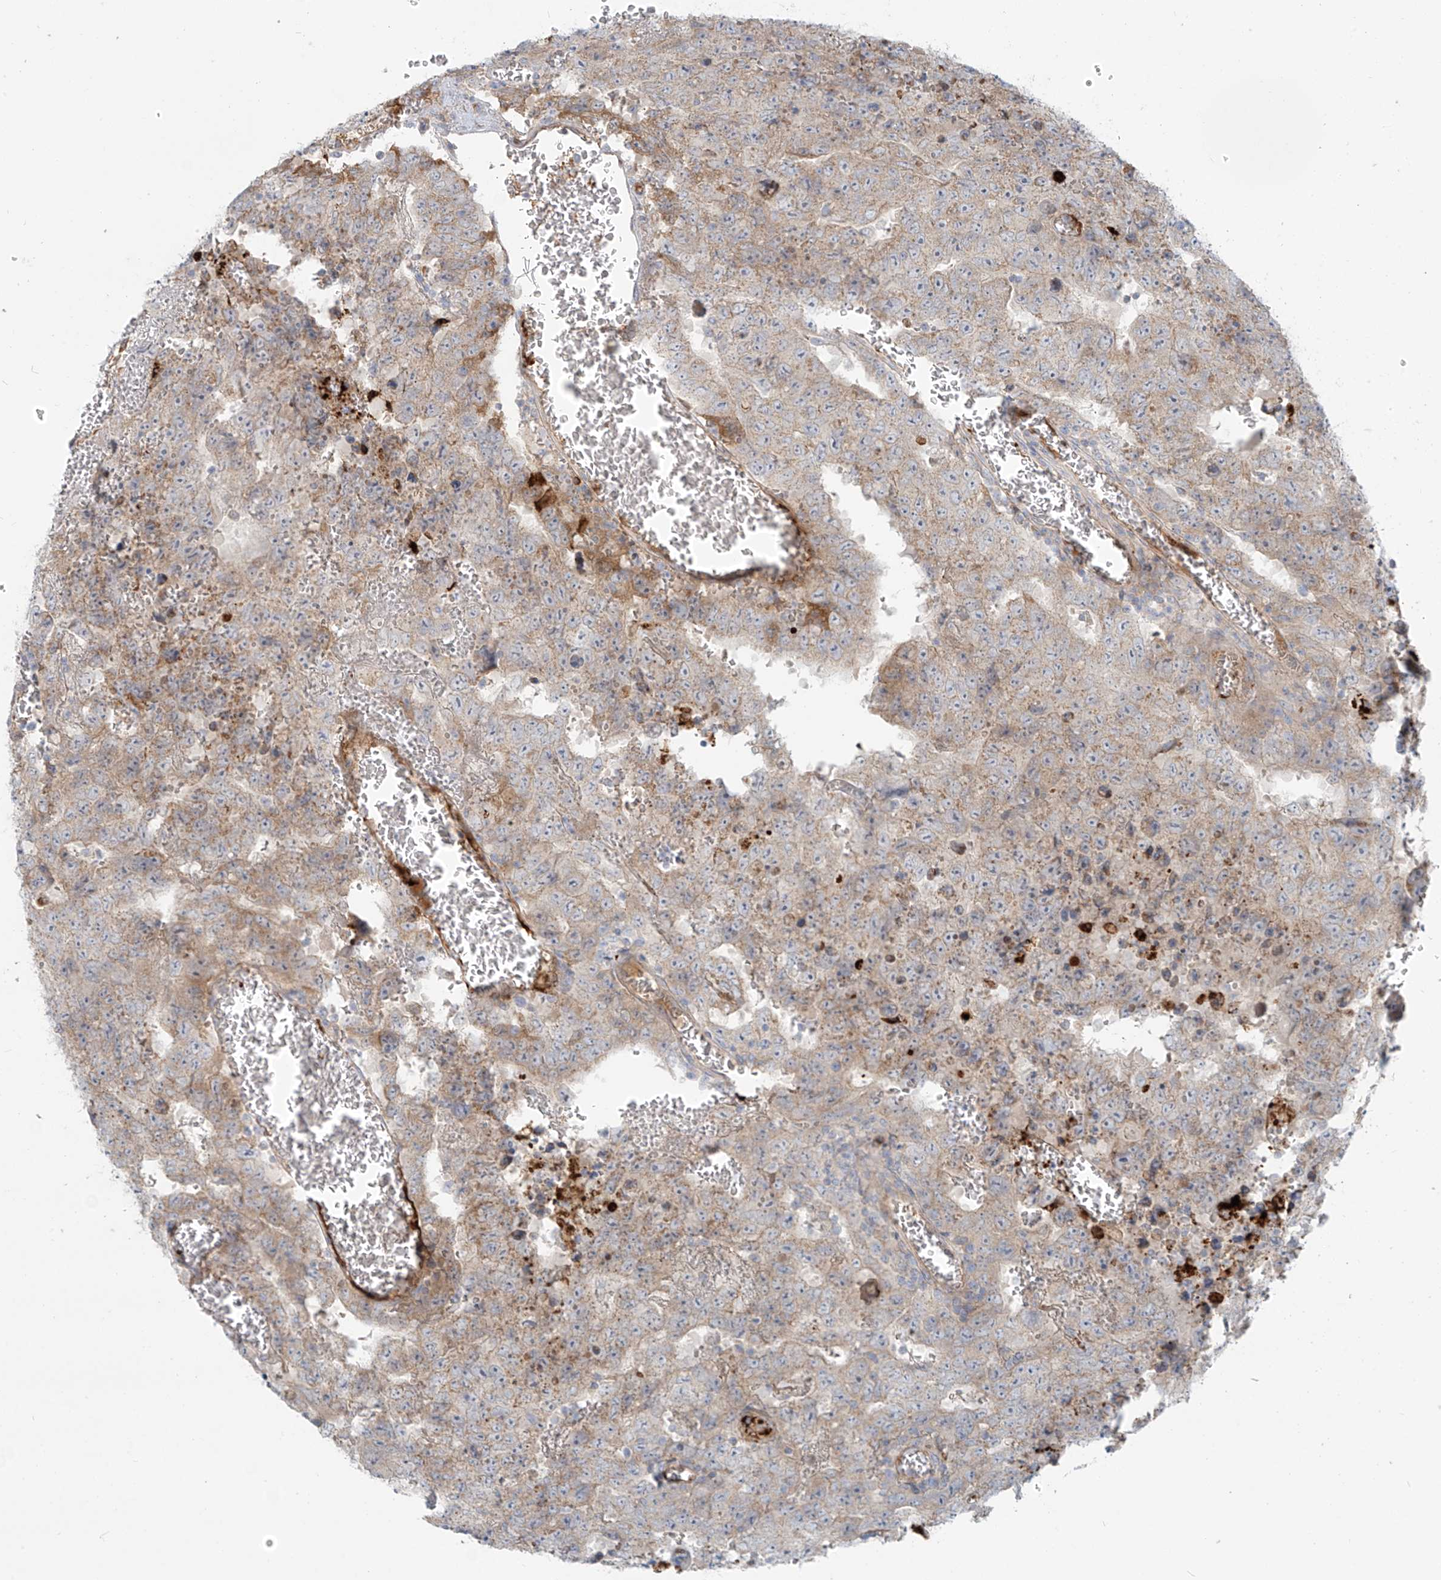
{"staining": {"intensity": "moderate", "quantity": "25%-75%", "location": "cytoplasmic/membranous"}, "tissue": "testis cancer", "cell_type": "Tumor cells", "image_type": "cancer", "snomed": [{"axis": "morphology", "description": "Carcinoma, Embryonal, NOS"}, {"axis": "topography", "description": "Testis"}], "caption": "A brown stain shows moderate cytoplasmic/membranous expression of a protein in human embryonal carcinoma (testis) tumor cells.", "gene": "LZTS3", "patient": {"sex": "male", "age": 26}}